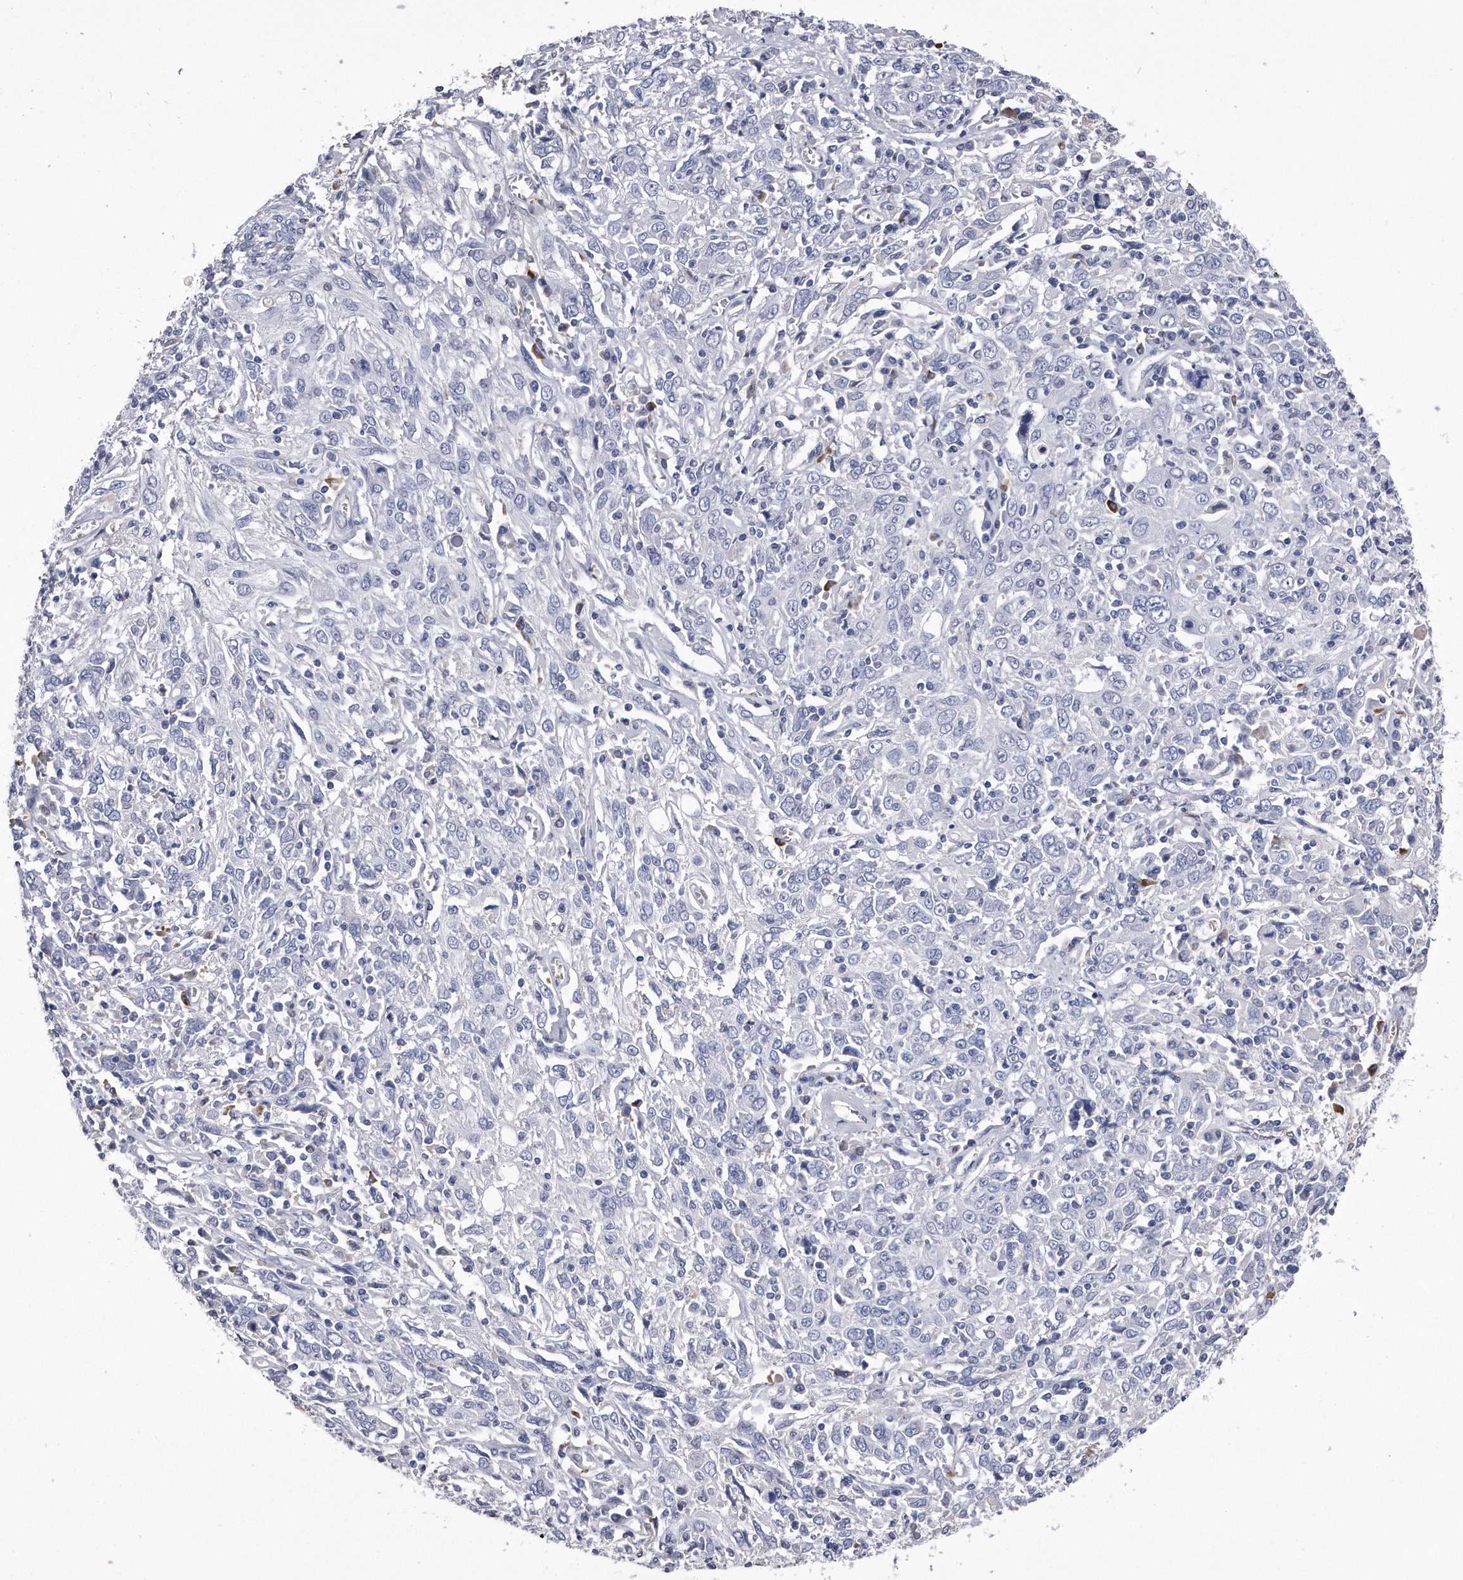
{"staining": {"intensity": "negative", "quantity": "none", "location": "none"}, "tissue": "cervical cancer", "cell_type": "Tumor cells", "image_type": "cancer", "snomed": [{"axis": "morphology", "description": "Squamous cell carcinoma, NOS"}, {"axis": "topography", "description": "Cervix"}], "caption": "High power microscopy photomicrograph of an immunohistochemistry micrograph of squamous cell carcinoma (cervical), revealing no significant expression in tumor cells. Brightfield microscopy of IHC stained with DAB (brown) and hematoxylin (blue), captured at high magnification.", "gene": "KCTD8", "patient": {"sex": "female", "age": 46}}